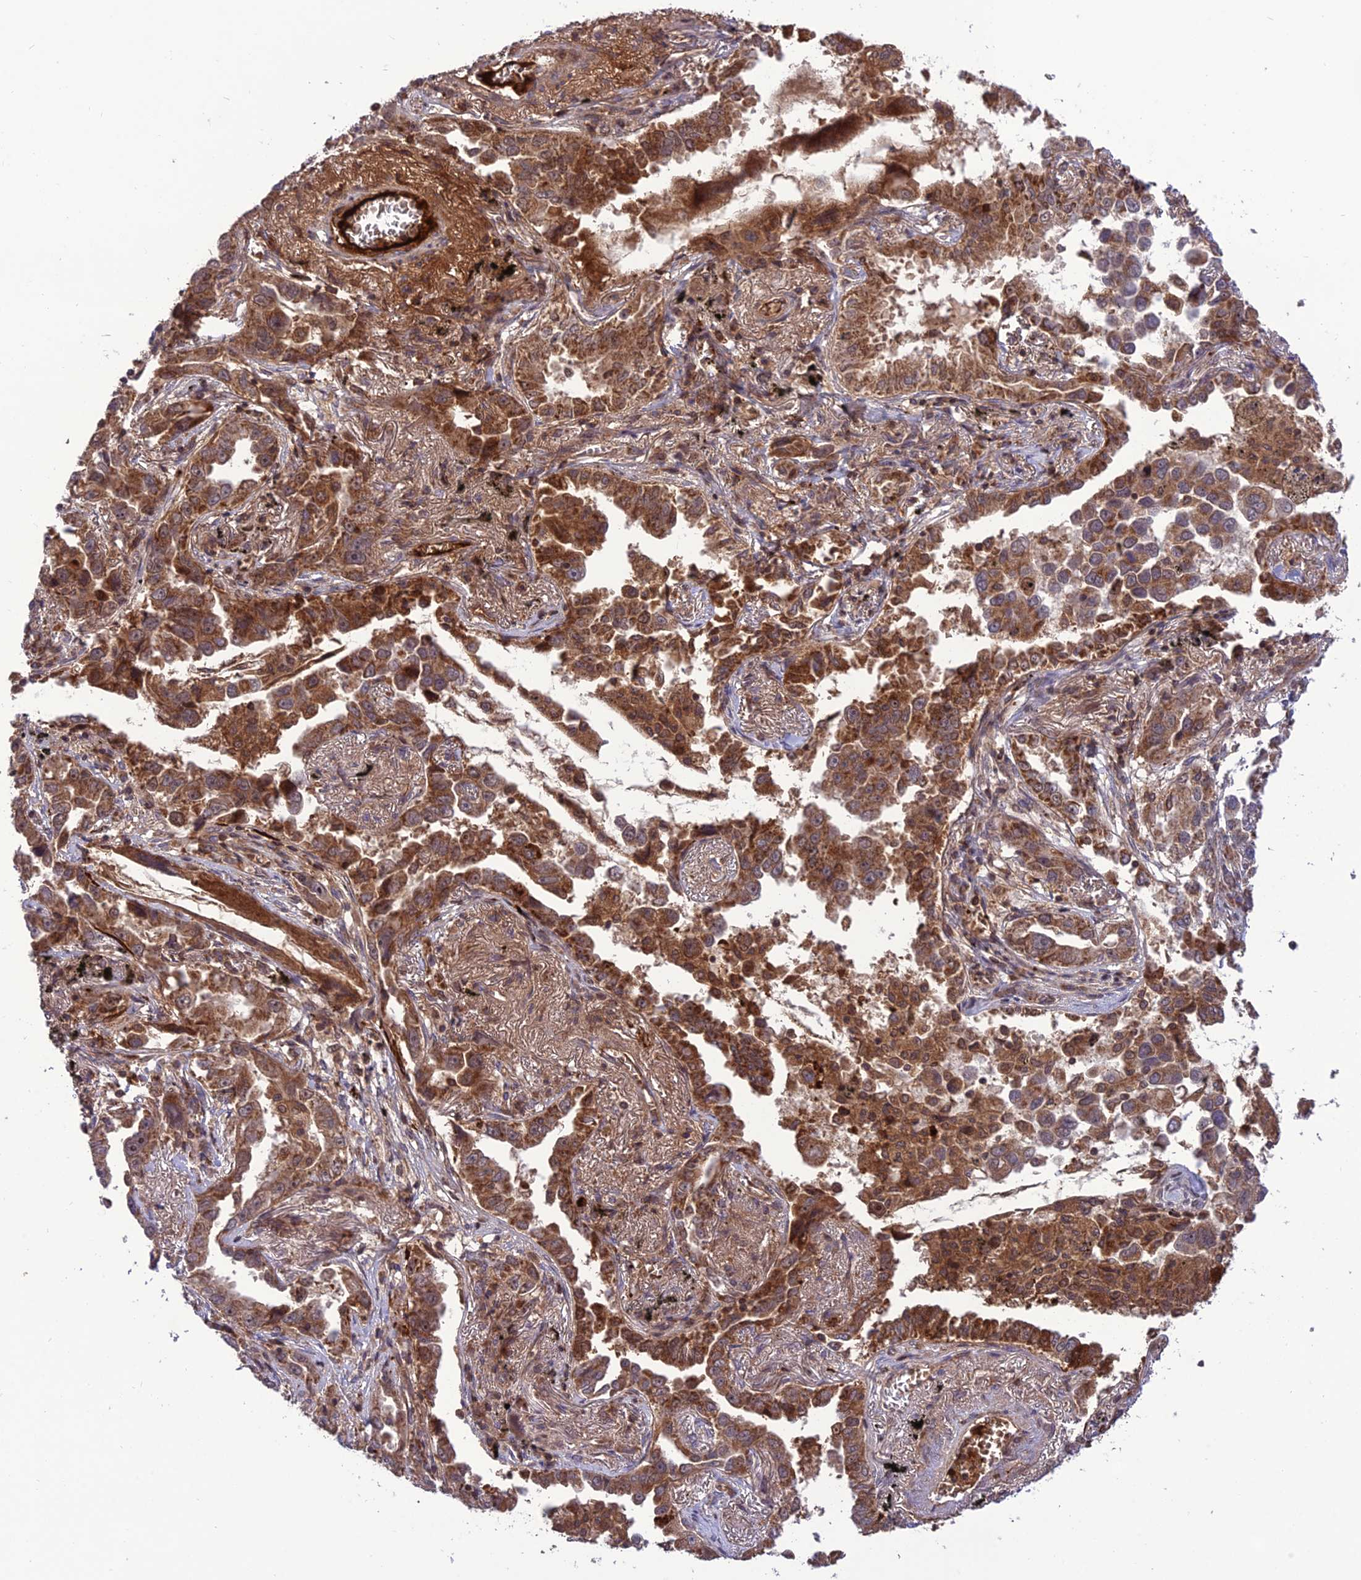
{"staining": {"intensity": "strong", "quantity": ">75%", "location": "cytoplasmic/membranous"}, "tissue": "lung cancer", "cell_type": "Tumor cells", "image_type": "cancer", "snomed": [{"axis": "morphology", "description": "Adenocarcinoma, NOS"}, {"axis": "topography", "description": "Lung"}], "caption": "Tumor cells demonstrate high levels of strong cytoplasmic/membranous staining in approximately >75% of cells in lung cancer (adenocarcinoma).", "gene": "NDUFC1", "patient": {"sex": "male", "age": 67}}